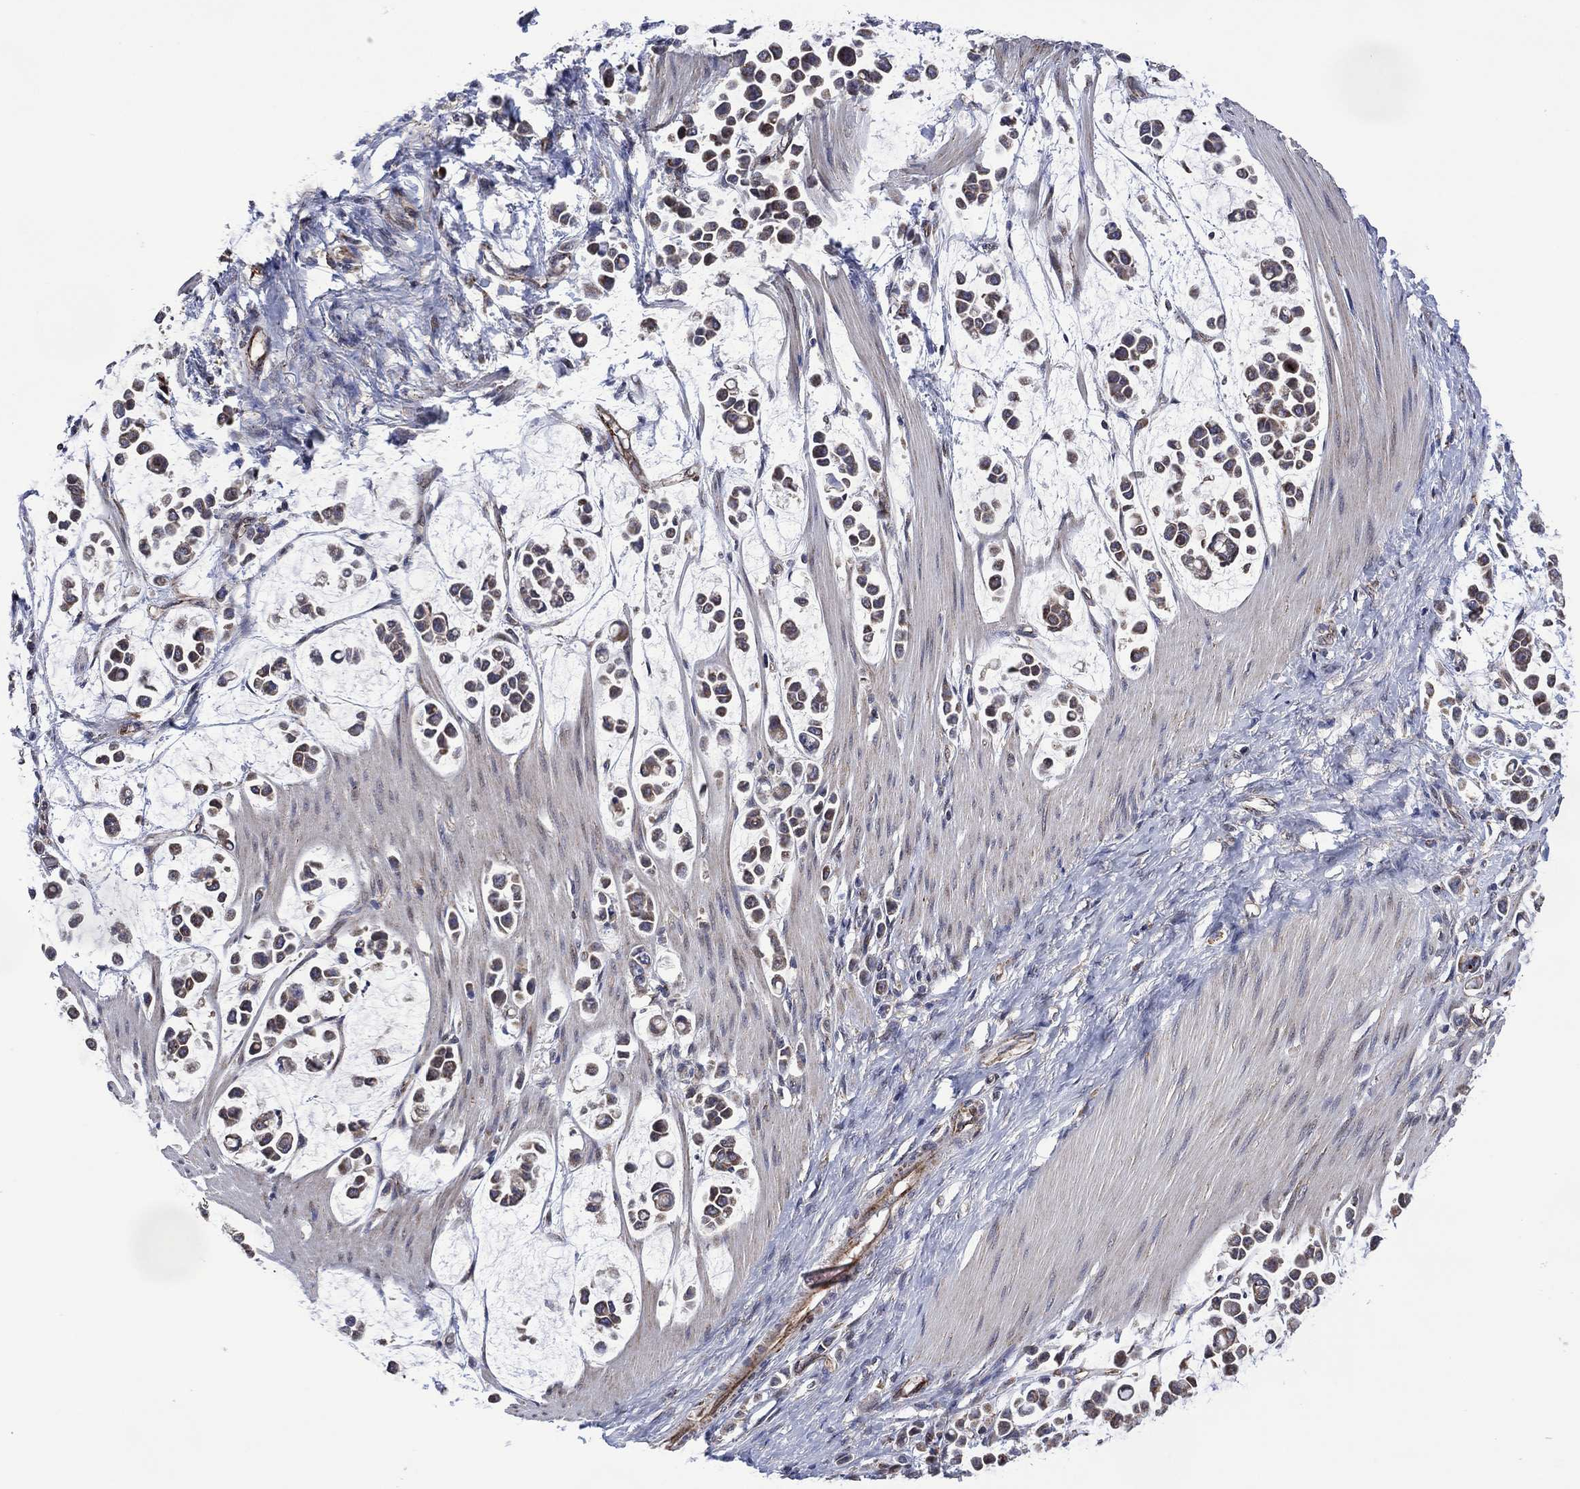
{"staining": {"intensity": "weak", "quantity": "25%-75%", "location": "cytoplasmic/membranous"}, "tissue": "stomach cancer", "cell_type": "Tumor cells", "image_type": "cancer", "snomed": [{"axis": "morphology", "description": "Adenocarcinoma, NOS"}, {"axis": "topography", "description": "Stomach"}], "caption": "The histopathology image displays a brown stain indicating the presence of a protein in the cytoplasmic/membranous of tumor cells in stomach adenocarcinoma.", "gene": "HTD2", "patient": {"sex": "male", "age": 82}}